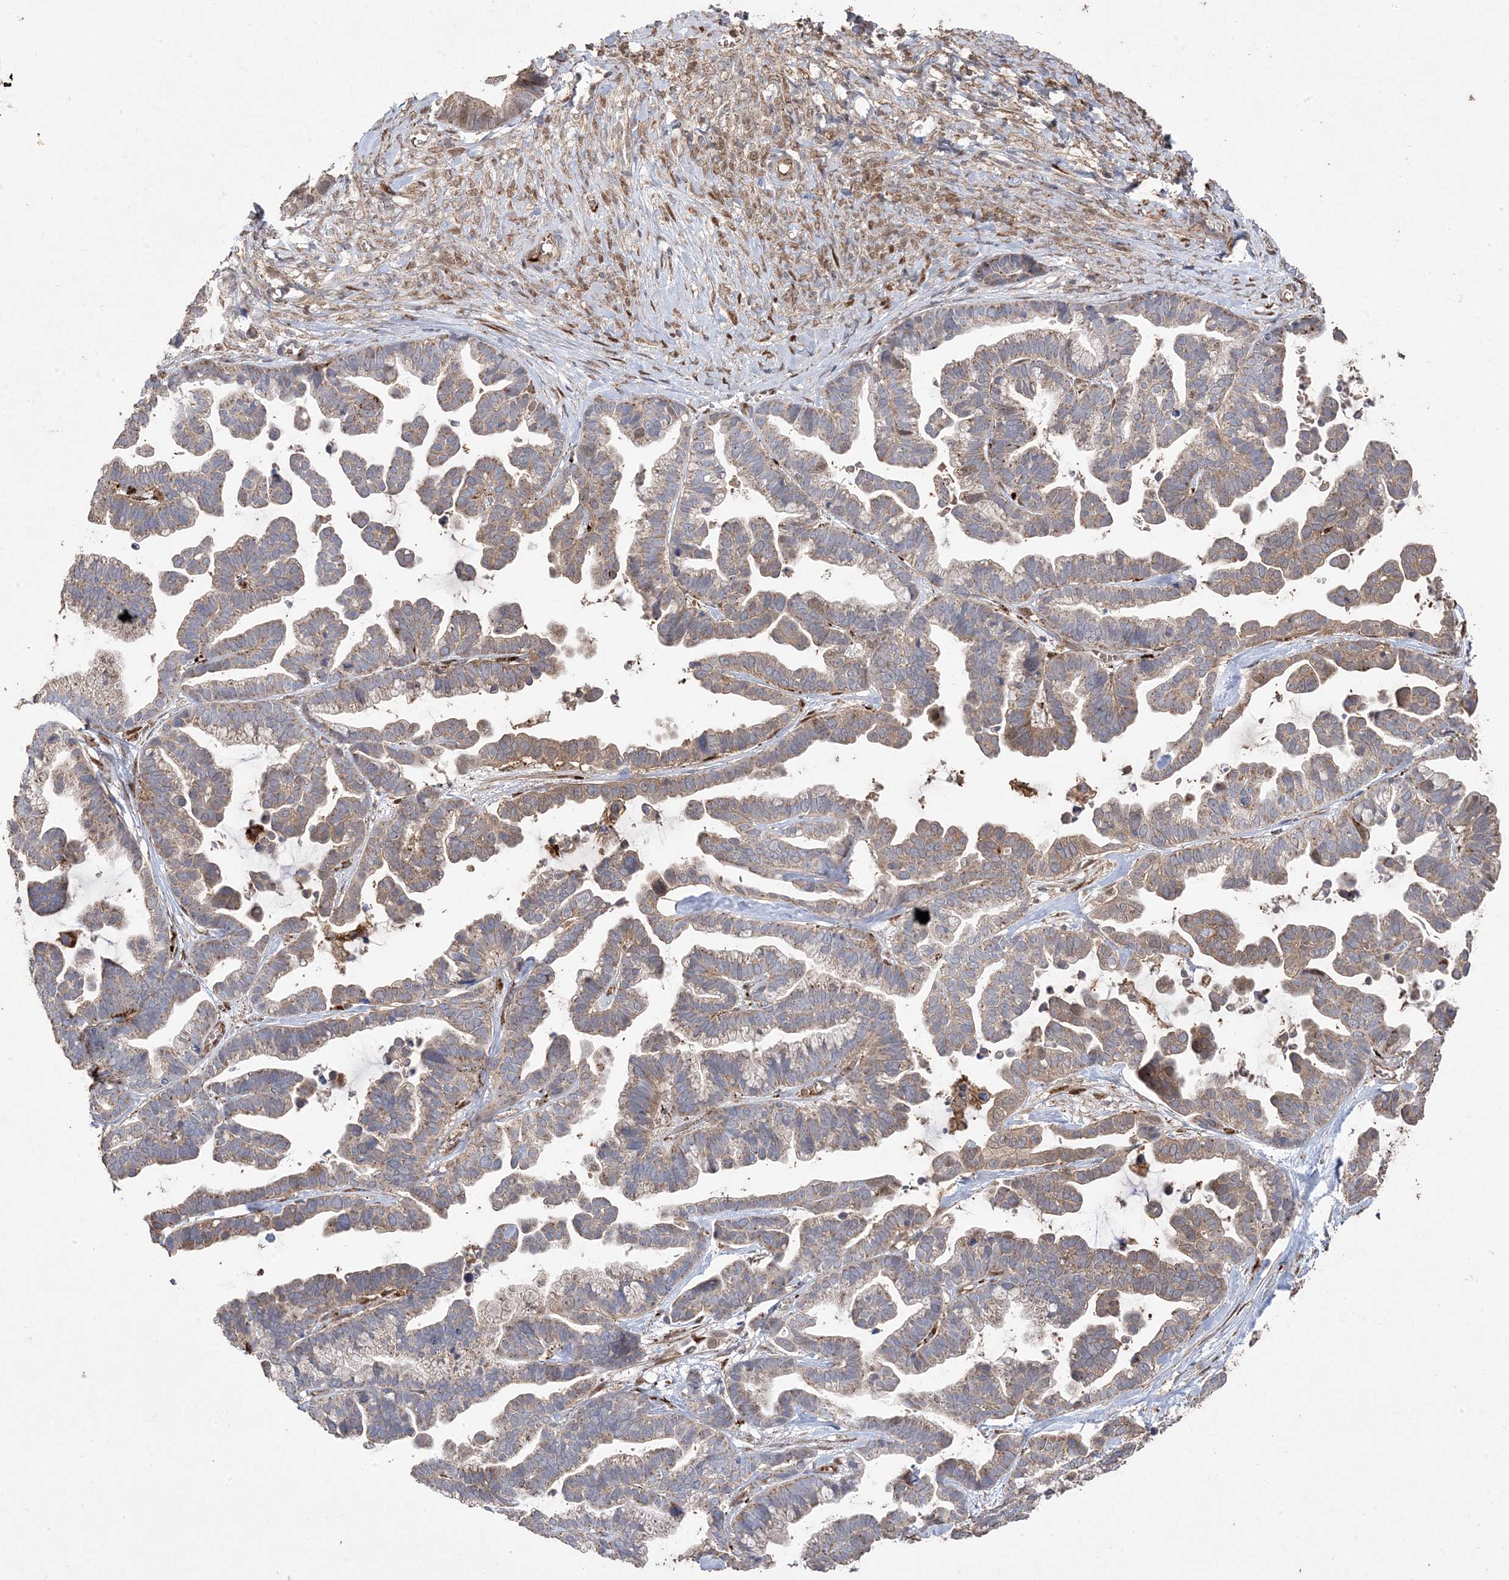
{"staining": {"intensity": "moderate", "quantity": "25%-75%", "location": "cytoplasmic/membranous"}, "tissue": "ovarian cancer", "cell_type": "Tumor cells", "image_type": "cancer", "snomed": [{"axis": "morphology", "description": "Cystadenocarcinoma, serous, NOS"}, {"axis": "topography", "description": "Ovary"}], "caption": "A photomicrograph of human ovarian cancer (serous cystadenocarcinoma) stained for a protein displays moderate cytoplasmic/membranous brown staining in tumor cells.", "gene": "PPOX", "patient": {"sex": "female", "age": 56}}